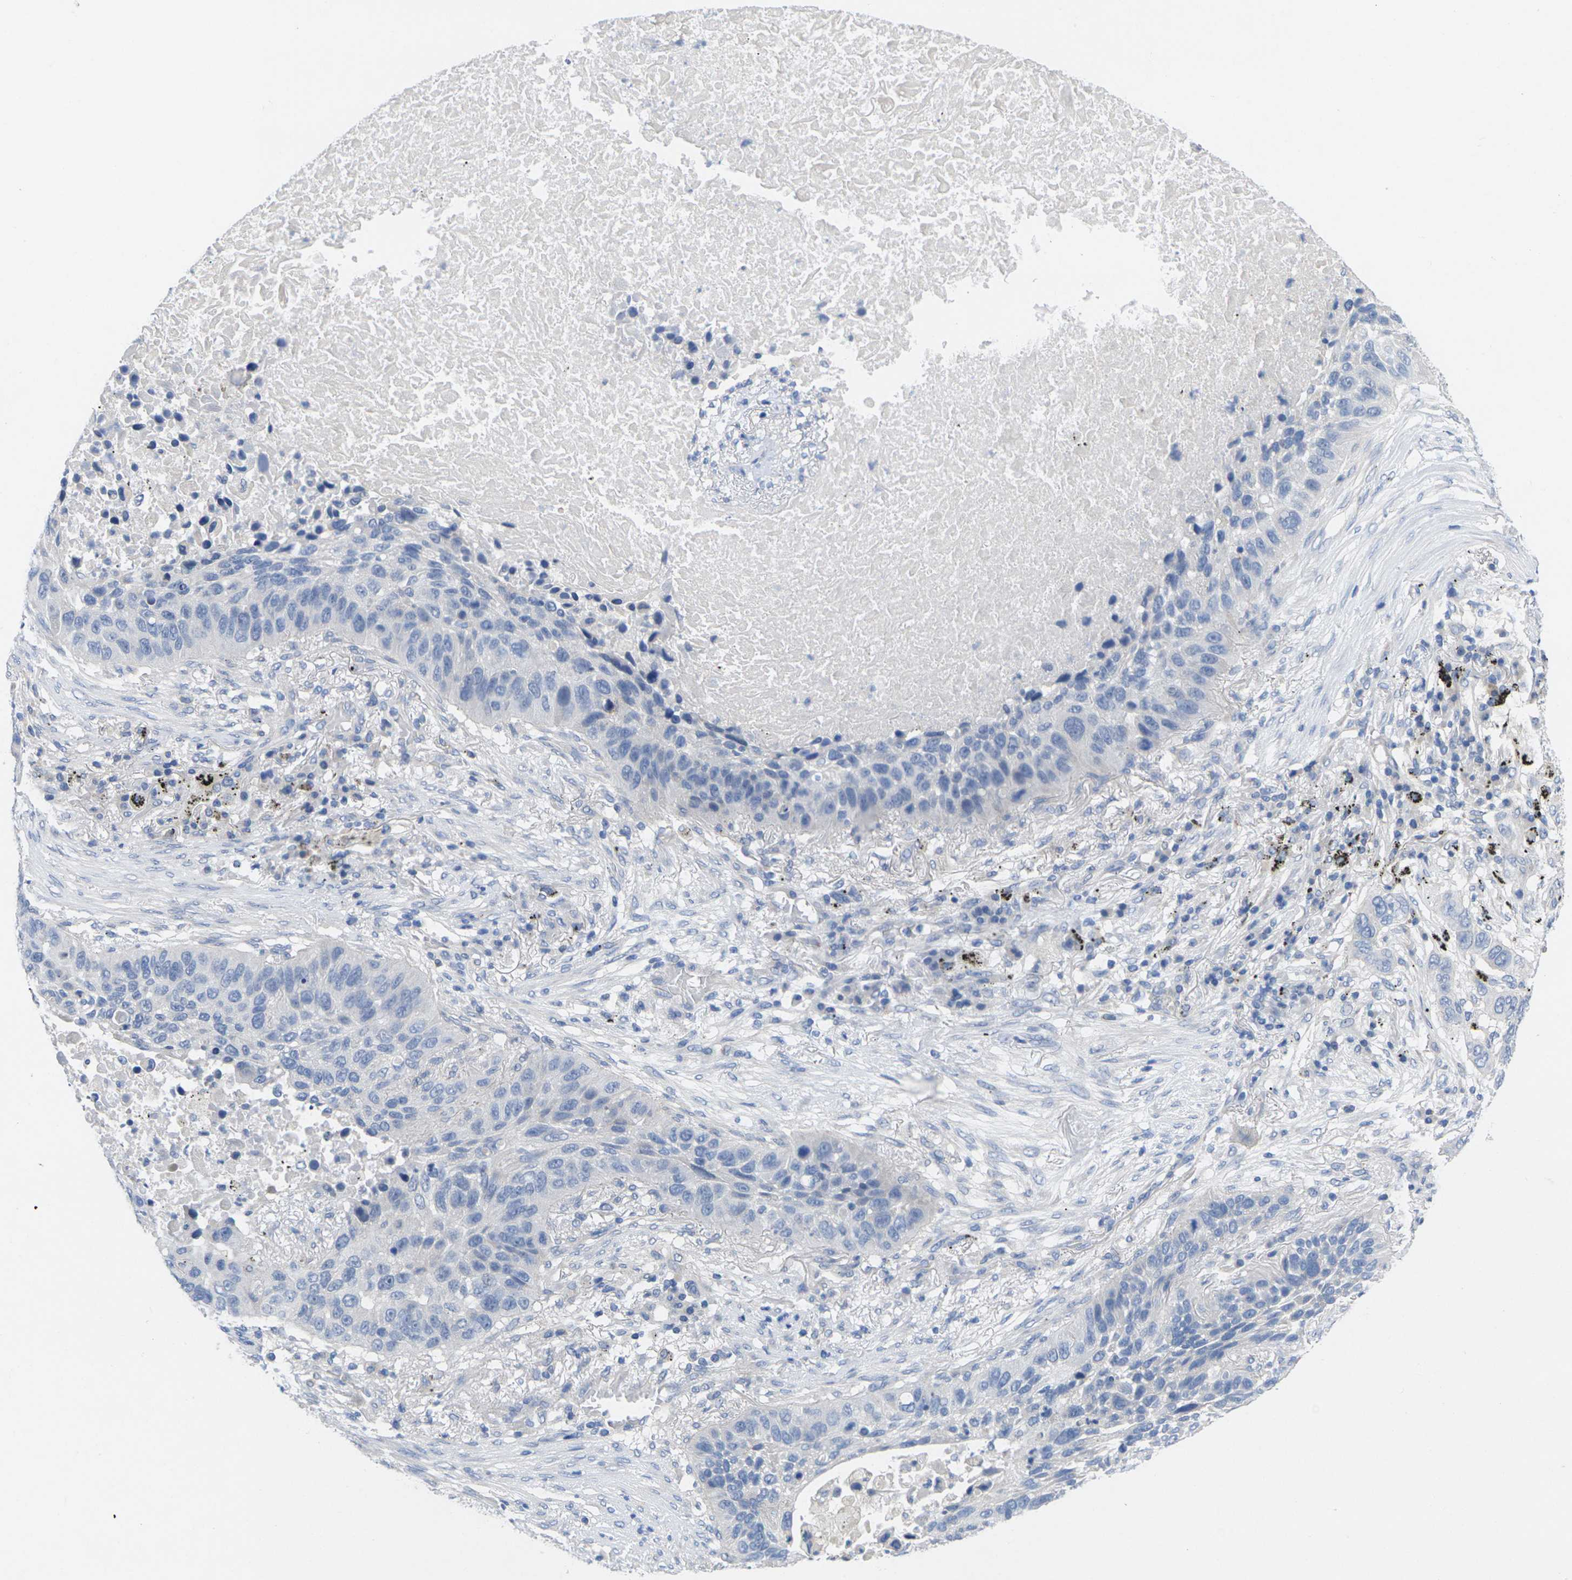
{"staining": {"intensity": "negative", "quantity": "none", "location": "none"}, "tissue": "lung cancer", "cell_type": "Tumor cells", "image_type": "cancer", "snomed": [{"axis": "morphology", "description": "Squamous cell carcinoma, NOS"}, {"axis": "topography", "description": "Lung"}], "caption": "Protein analysis of squamous cell carcinoma (lung) reveals no significant staining in tumor cells. (DAB (3,3'-diaminobenzidine) IHC with hematoxylin counter stain).", "gene": "TNNI3", "patient": {"sex": "male", "age": 57}}